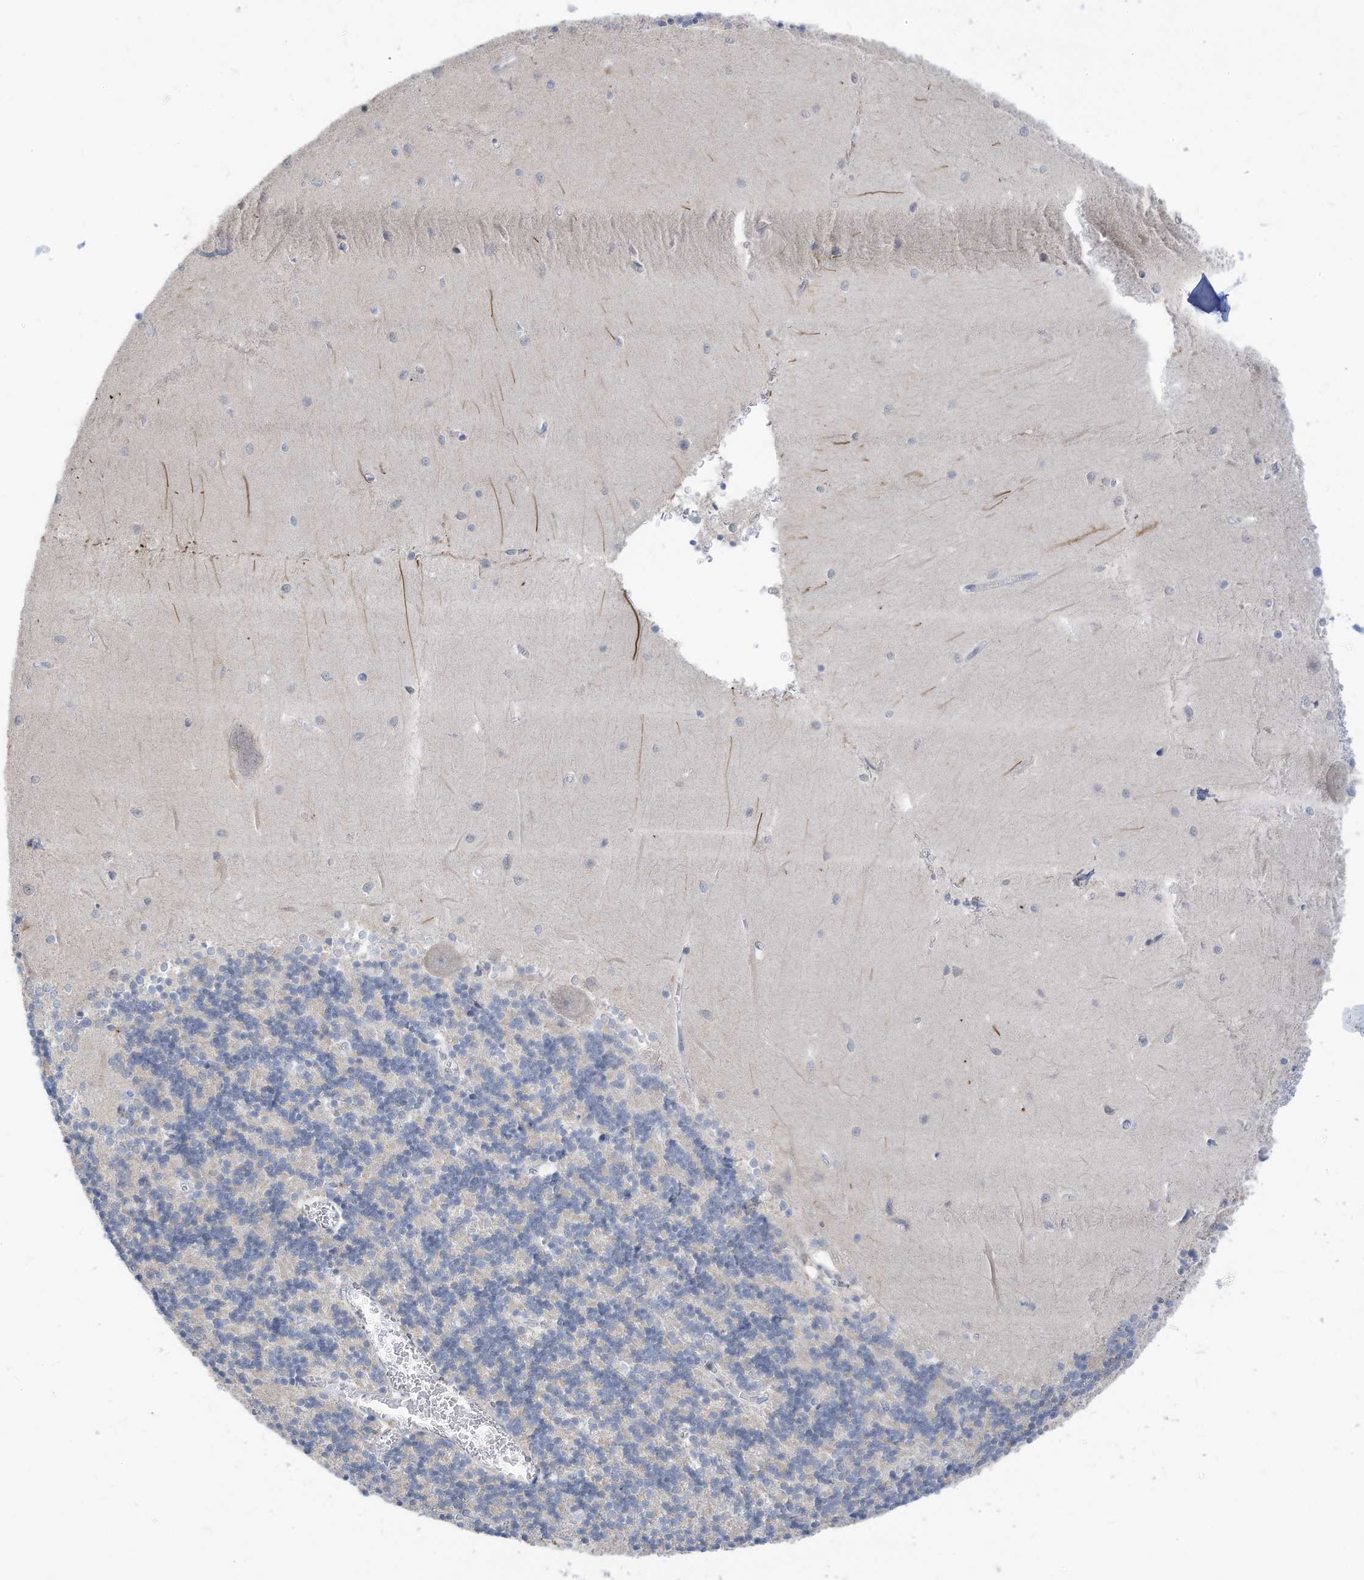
{"staining": {"intensity": "negative", "quantity": "none", "location": "none"}, "tissue": "cerebellum", "cell_type": "Cells in granular layer", "image_type": "normal", "snomed": [{"axis": "morphology", "description": "Normal tissue, NOS"}, {"axis": "topography", "description": "Cerebellum"}], "caption": "Immunohistochemistry histopathology image of unremarkable cerebellum: human cerebellum stained with DAB demonstrates no significant protein staining in cells in granular layer.", "gene": "SLC1A5", "patient": {"sex": "male", "age": 37}}